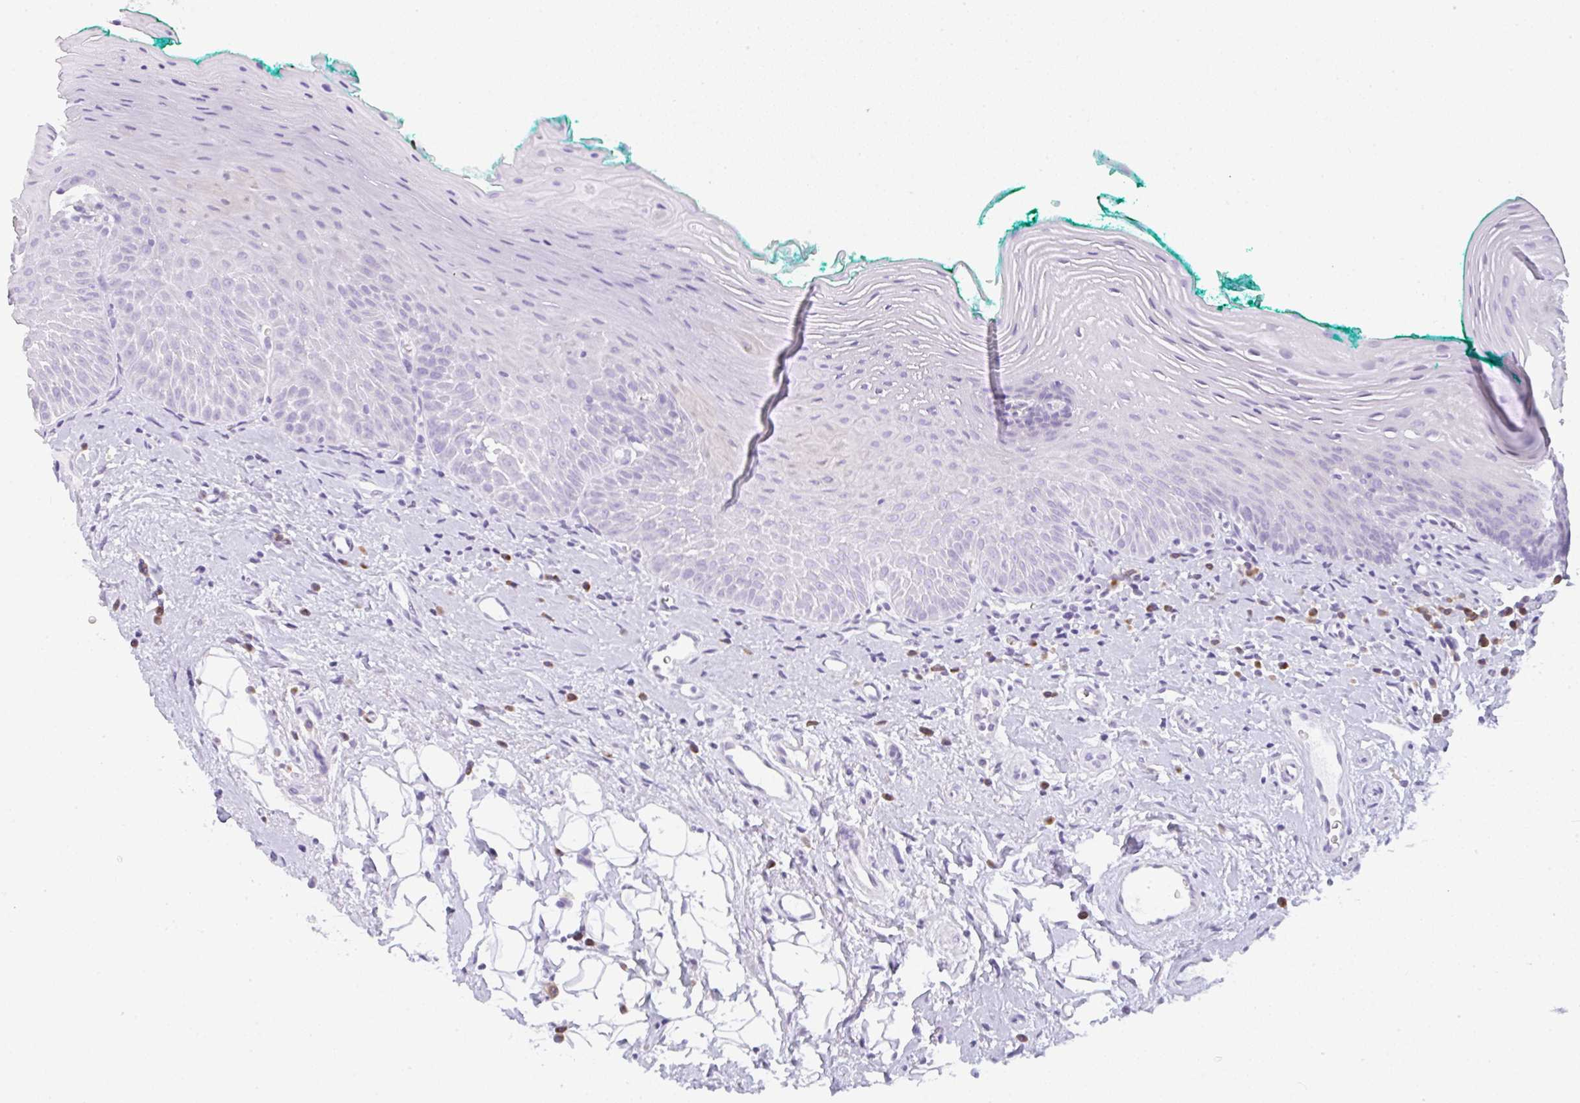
{"staining": {"intensity": "negative", "quantity": "none", "location": "none"}, "tissue": "oral mucosa", "cell_type": "Squamous epithelial cells", "image_type": "normal", "snomed": [{"axis": "morphology", "description": "Normal tissue, NOS"}, {"axis": "topography", "description": "Oral tissue"}, {"axis": "topography", "description": "Tounge, NOS"}], "caption": "IHC of normal oral mucosa reveals no positivity in squamous epithelial cells. (DAB (3,3'-diaminobenzidine) IHC with hematoxylin counter stain).", "gene": "LPAR4", "patient": {"sex": "male", "age": 83}}